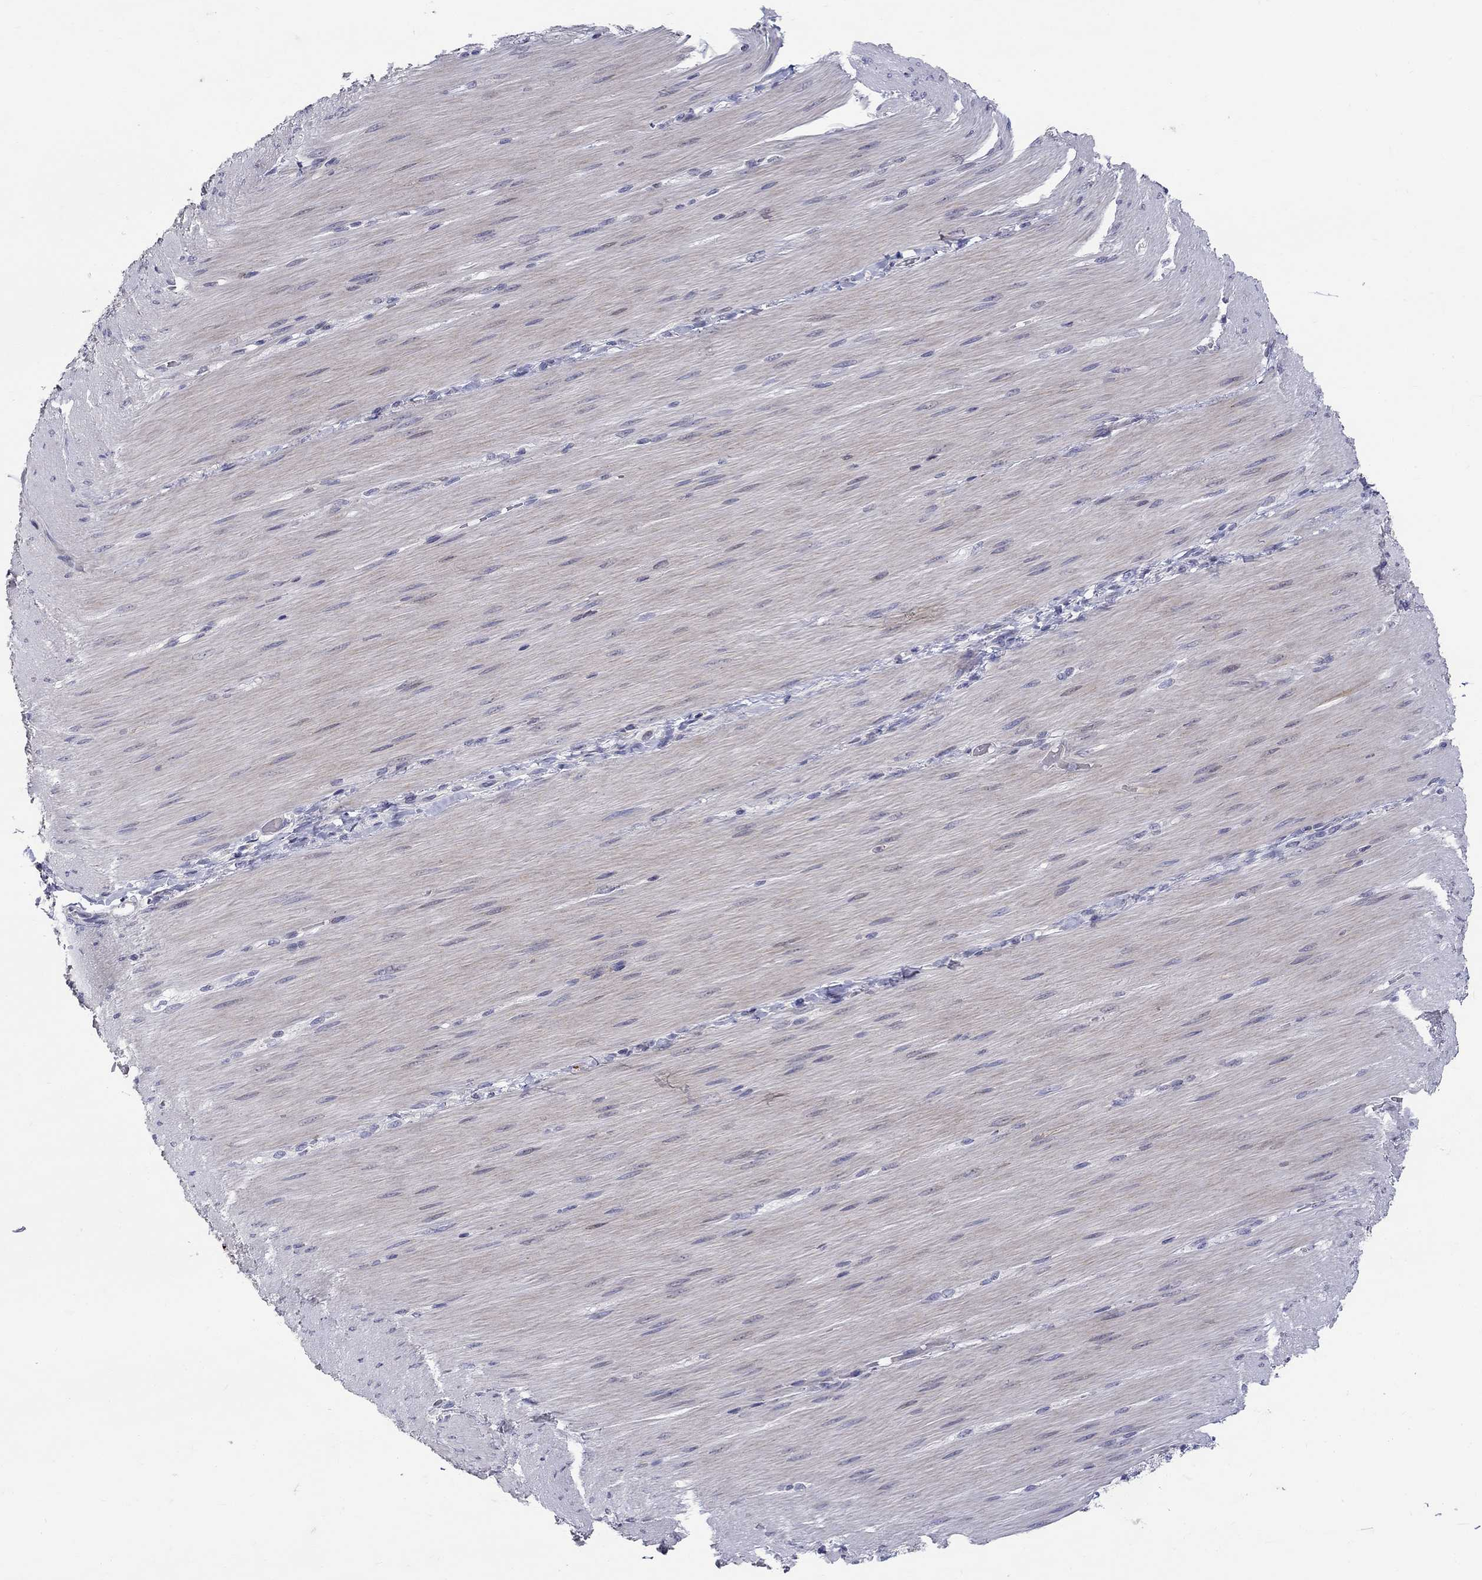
{"staining": {"intensity": "negative", "quantity": "none", "location": "none"}, "tissue": "adipose tissue", "cell_type": "Adipocytes", "image_type": "normal", "snomed": [{"axis": "morphology", "description": "Normal tissue, NOS"}, {"axis": "topography", "description": "Smooth muscle"}, {"axis": "topography", "description": "Duodenum"}, {"axis": "topography", "description": "Peripheral nerve tissue"}], "caption": "Immunohistochemistry (IHC) micrograph of normal adipose tissue: adipose tissue stained with DAB displays no significant protein expression in adipocytes. Nuclei are stained in blue.", "gene": "HMX2", "patient": {"sex": "female", "age": 61}}